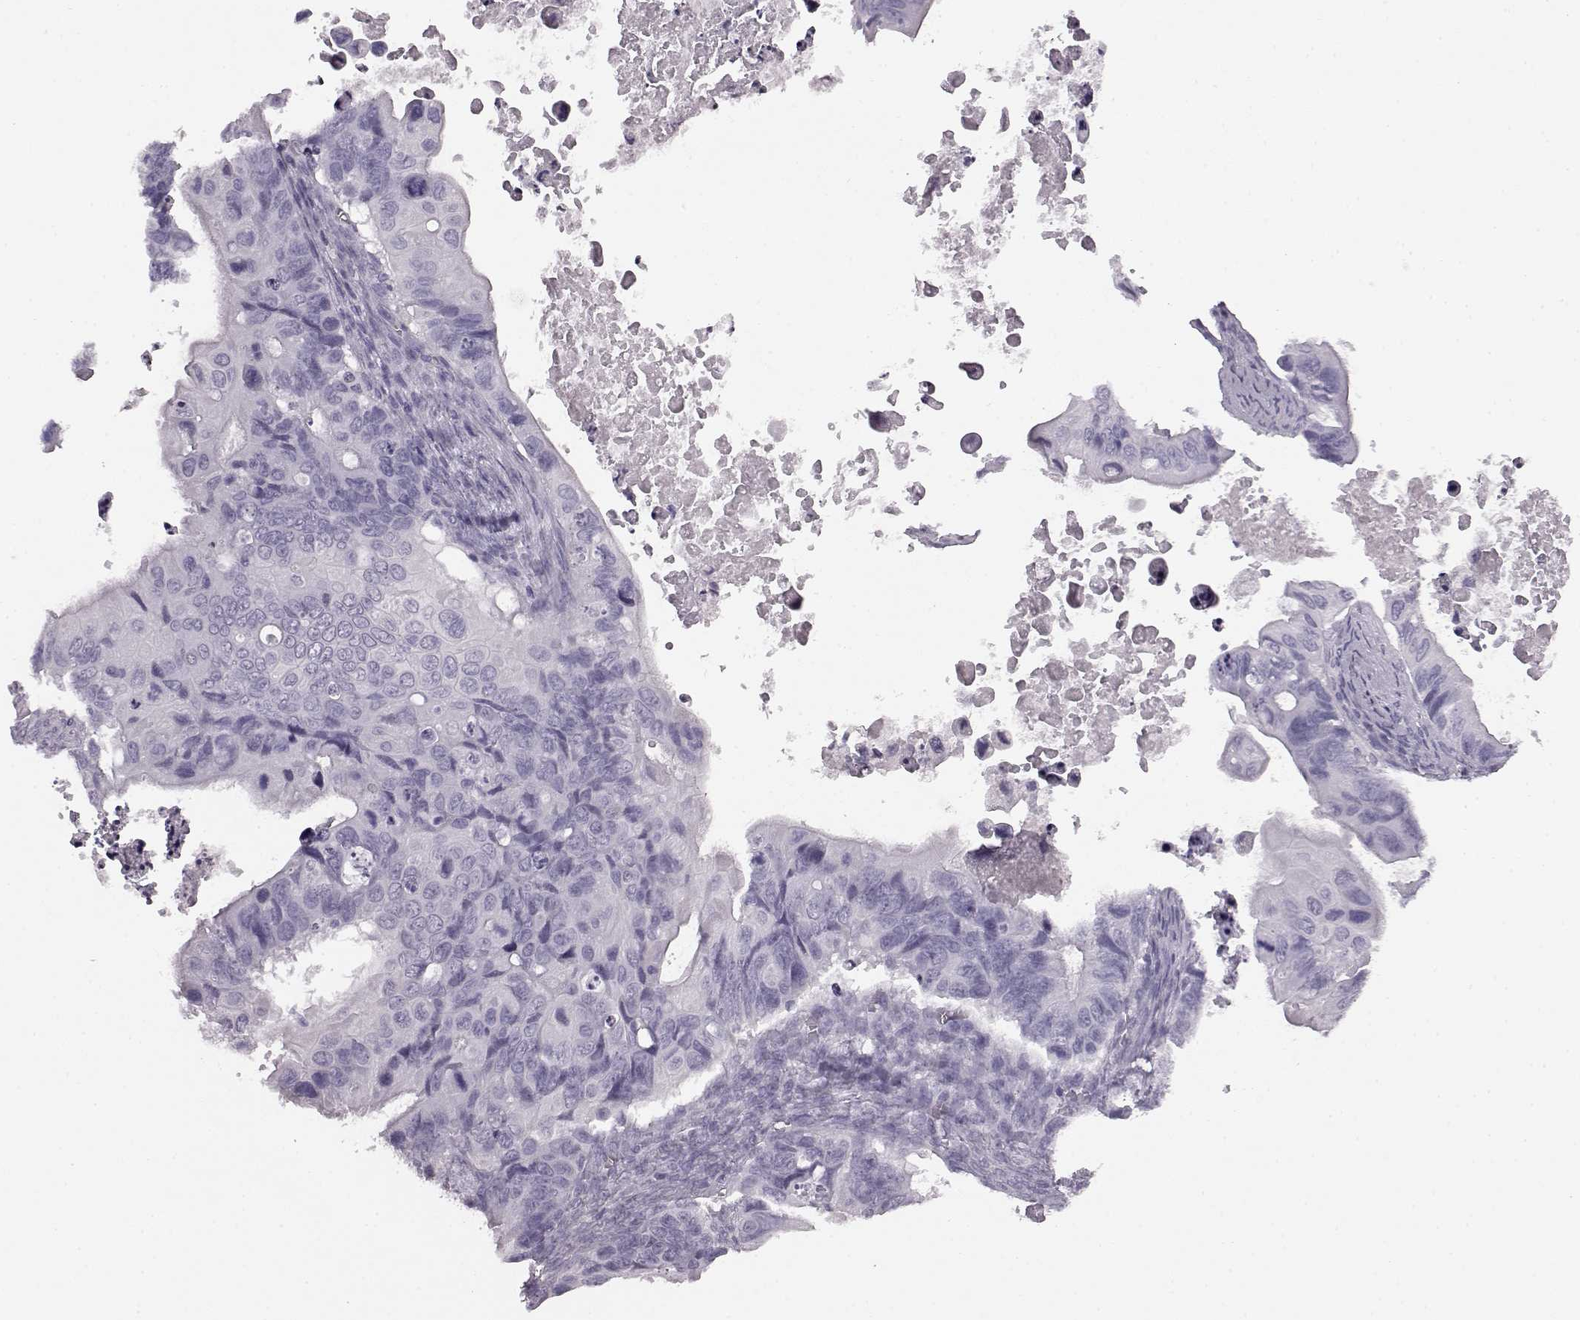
{"staining": {"intensity": "negative", "quantity": "none", "location": "none"}, "tissue": "ovarian cancer", "cell_type": "Tumor cells", "image_type": "cancer", "snomed": [{"axis": "morphology", "description": "Cystadenocarcinoma, mucinous, NOS"}, {"axis": "topography", "description": "Ovary"}], "caption": "The image displays no staining of tumor cells in mucinous cystadenocarcinoma (ovarian).", "gene": "AIPL1", "patient": {"sex": "female", "age": 64}}